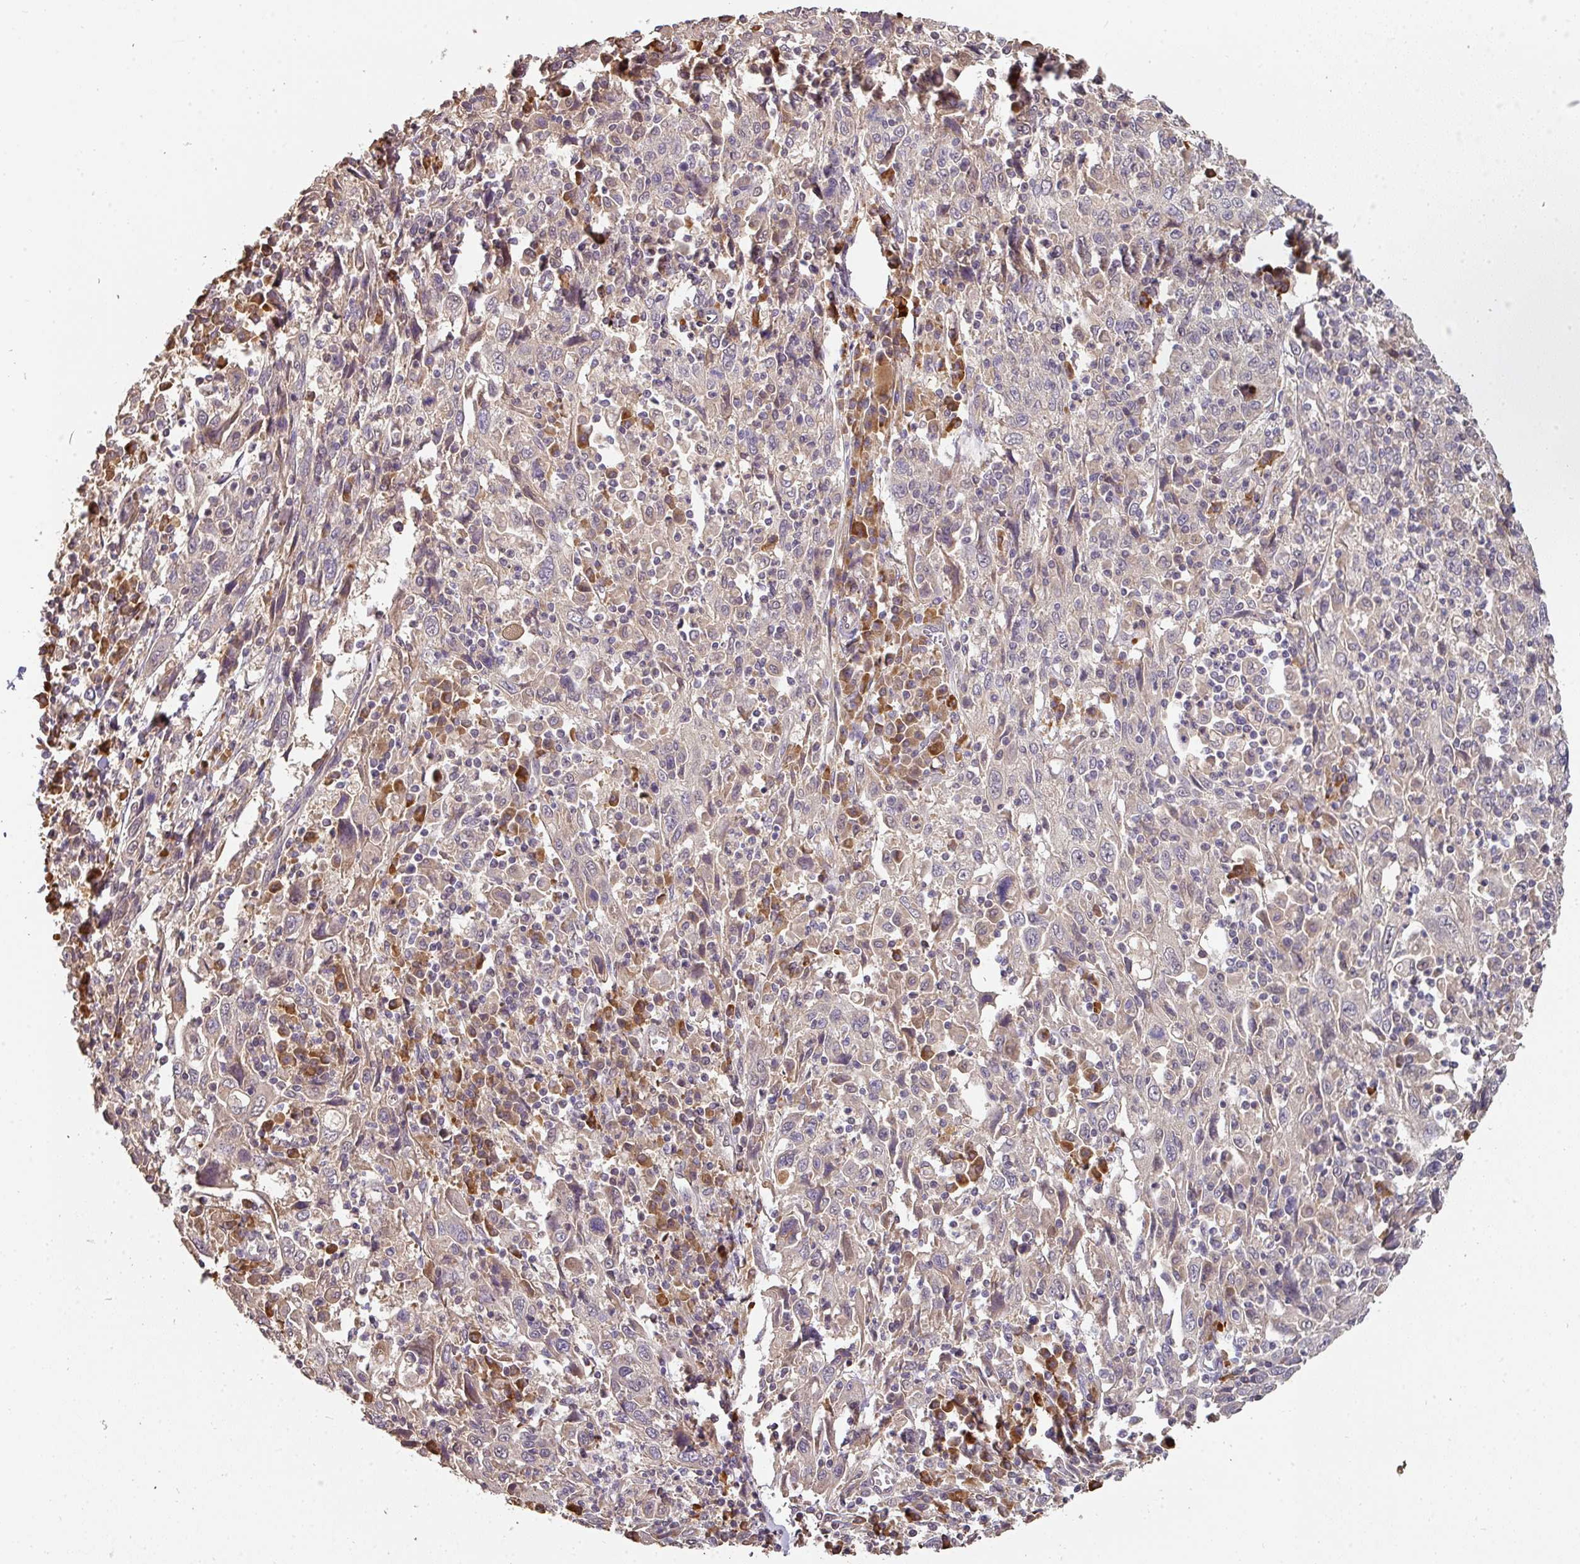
{"staining": {"intensity": "negative", "quantity": "none", "location": "none"}, "tissue": "cervical cancer", "cell_type": "Tumor cells", "image_type": "cancer", "snomed": [{"axis": "morphology", "description": "Squamous cell carcinoma, NOS"}, {"axis": "topography", "description": "Cervix"}], "caption": "Tumor cells are negative for protein expression in human cervical cancer (squamous cell carcinoma).", "gene": "ACVR2B", "patient": {"sex": "female", "age": 46}}